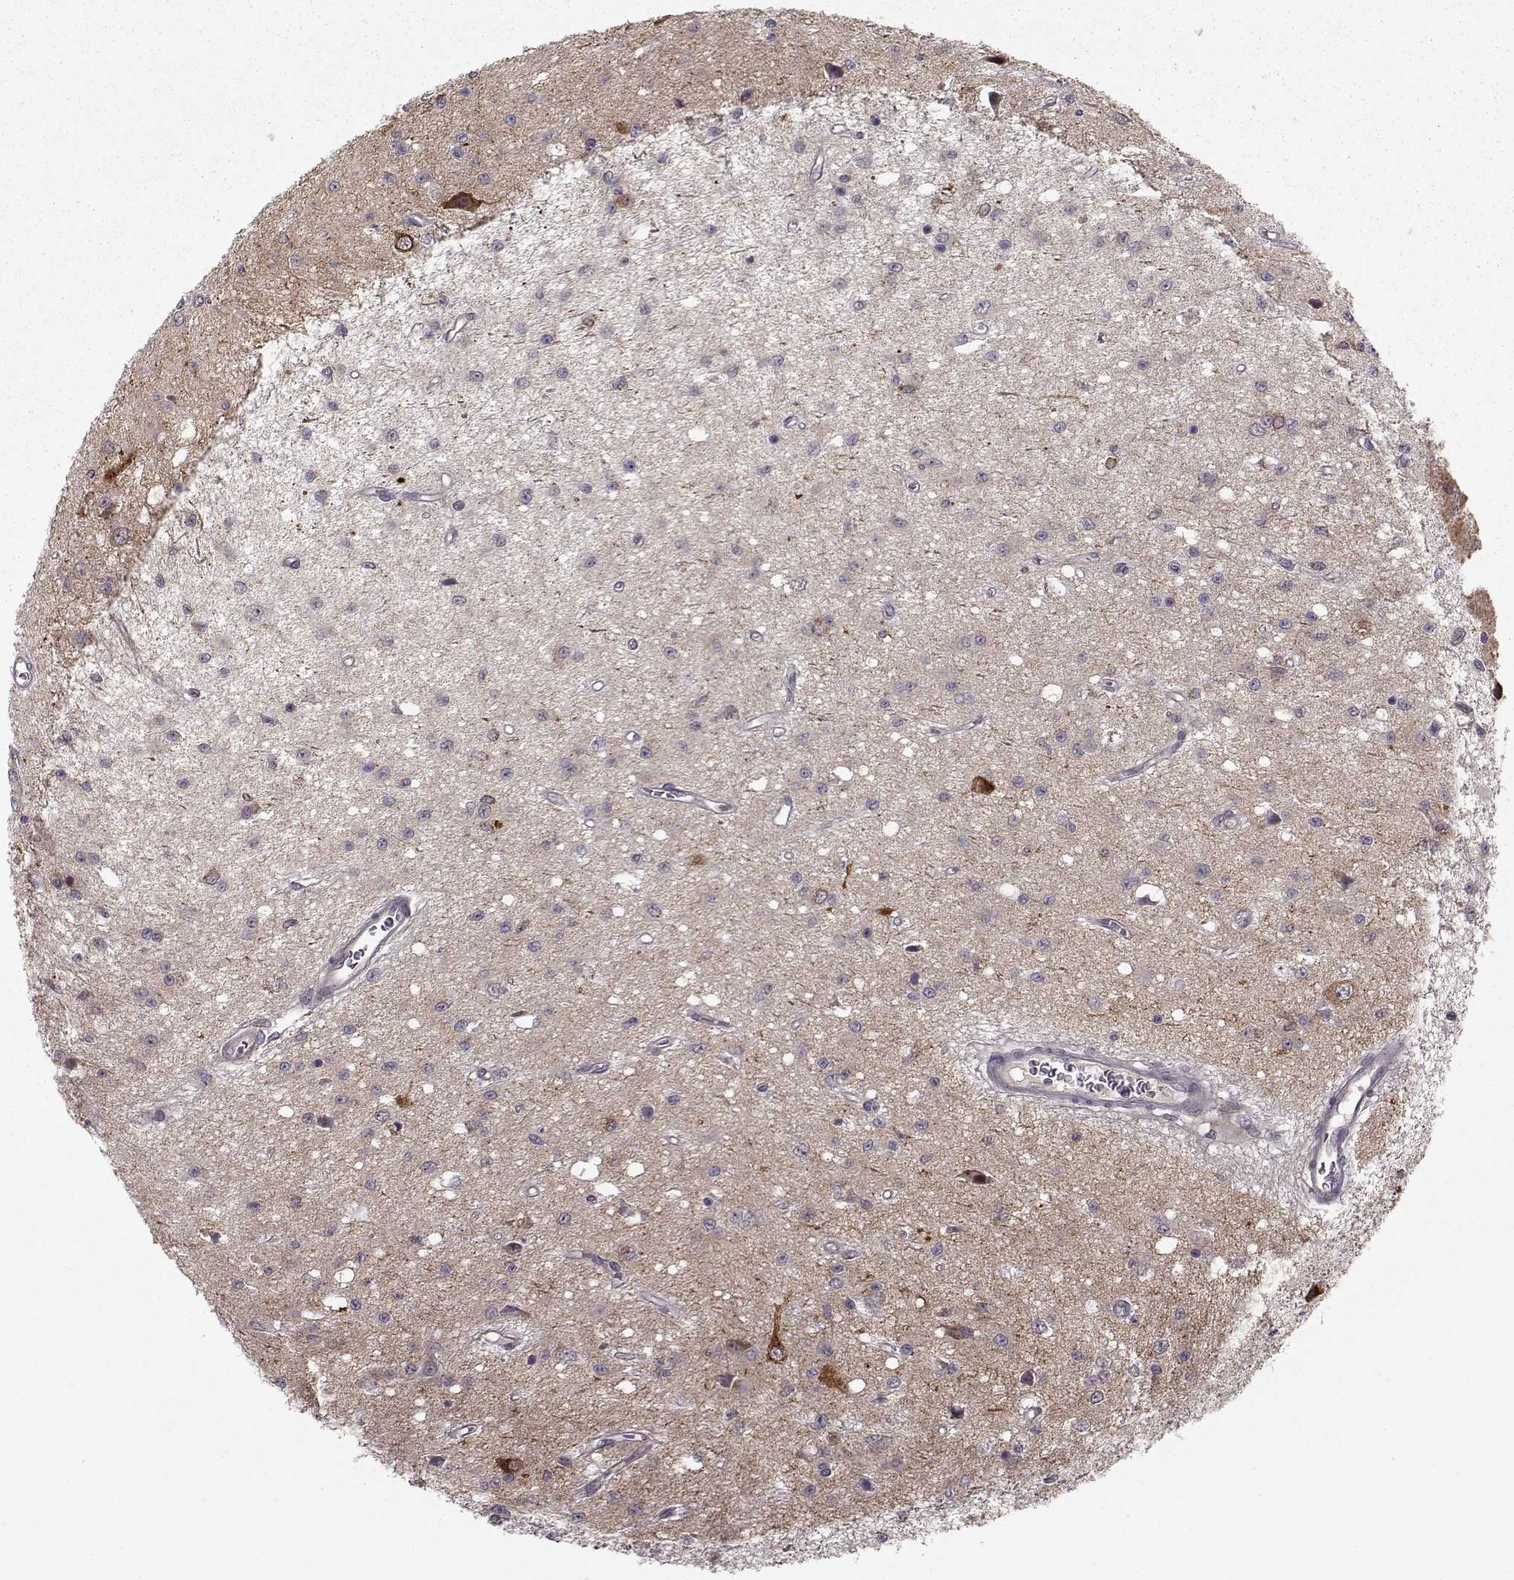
{"staining": {"intensity": "negative", "quantity": "none", "location": "none"}, "tissue": "glioma", "cell_type": "Tumor cells", "image_type": "cancer", "snomed": [{"axis": "morphology", "description": "Glioma, malignant, Low grade"}, {"axis": "topography", "description": "Brain"}], "caption": "Glioma stained for a protein using IHC demonstrates no staining tumor cells.", "gene": "NECAB3", "patient": {"sex": "female", "age": 45}}